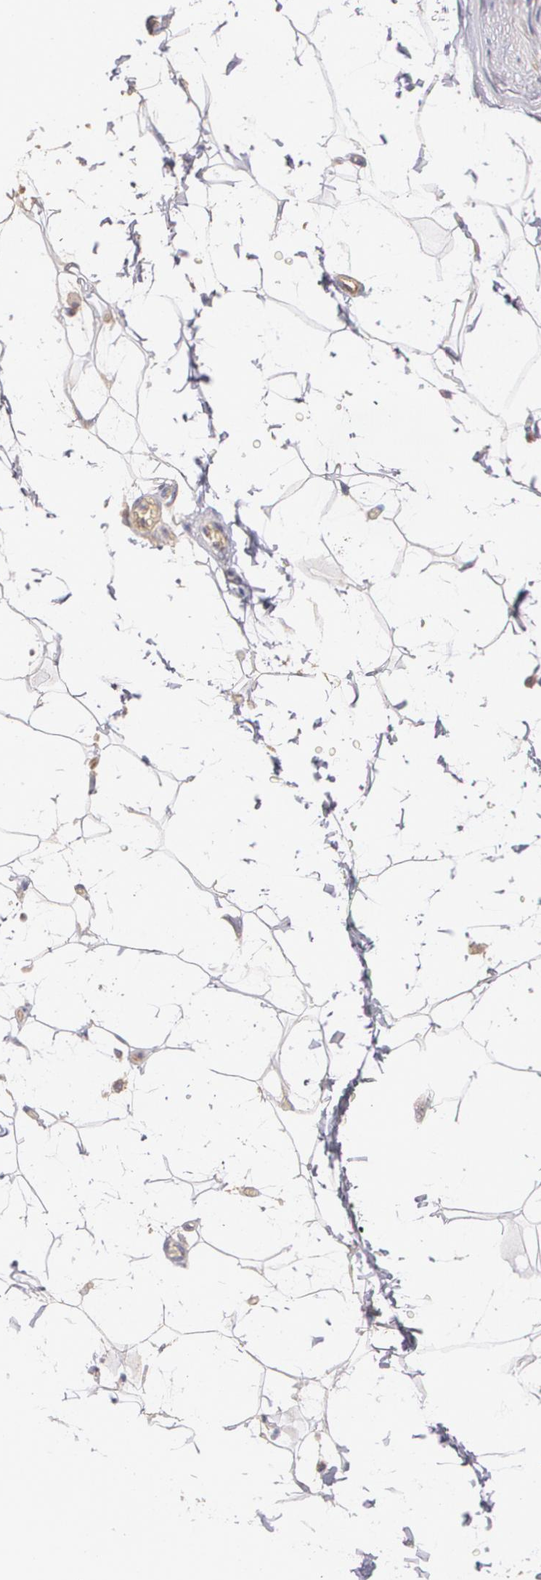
{"staining": {"intensity": "negative", "quantity": "none", "location": "none"}, "tissue": "adipose tissue", "cell_type": "Adipocytes", "image_type": "normal", "snomed": [{"axis": "morphology", "description": "Normal tissue, NOS"}, {"axis": "topography", "description": "Soft tissue"}], "caption": "The photomicrograph reveals no significant expression in adipocytes of adipose tissue. (Brightfield microscopy of DAB (3,3'-diaminobenzidine) immunohistochemistry at high magnification).", "gene": "AMBP", "patient": {"sex": "male", "age": 72}}